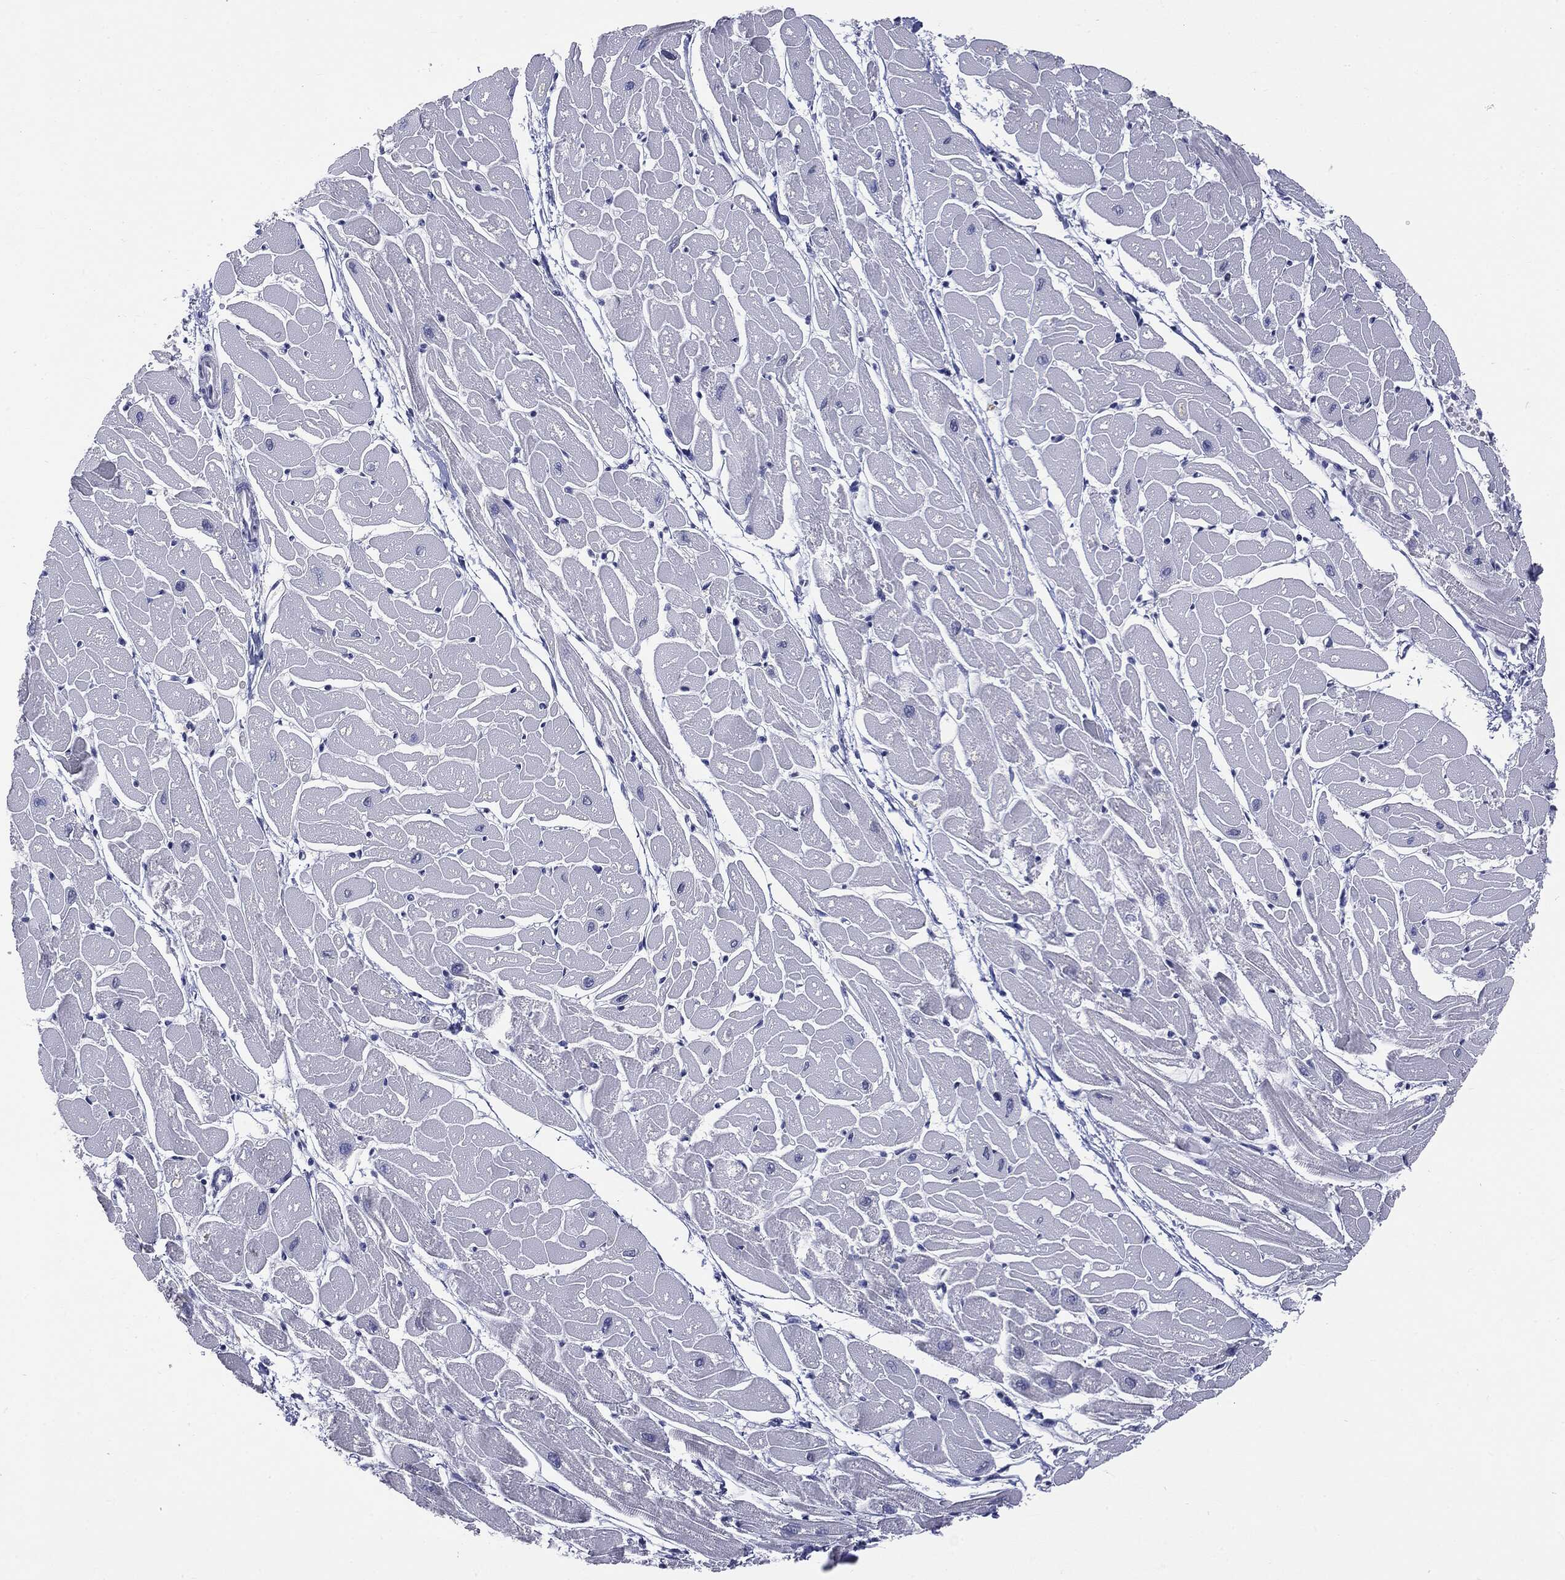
{"staining": {"intensity": "negative", "quantity": "none", "location": "none"}, "tissue": "heart muscle", "cell_type": "Cardiomyocytes", "image_type": "normal", "snomed": [{"axis": "morphology", "description": "Normal tissue, NOS"}, {"axis": "topography", "description": "Heart"}], "caption": "High power microscopy micrograph of an IHC micrograph of benign heart muscle, revealing no significant expression in cardiomyocytes. (DAB immunohistochemistry visualized using brightfield microscopy, high magnification).", "gene": "TSHB", "patient": {"sex": "male", "age": 57}}